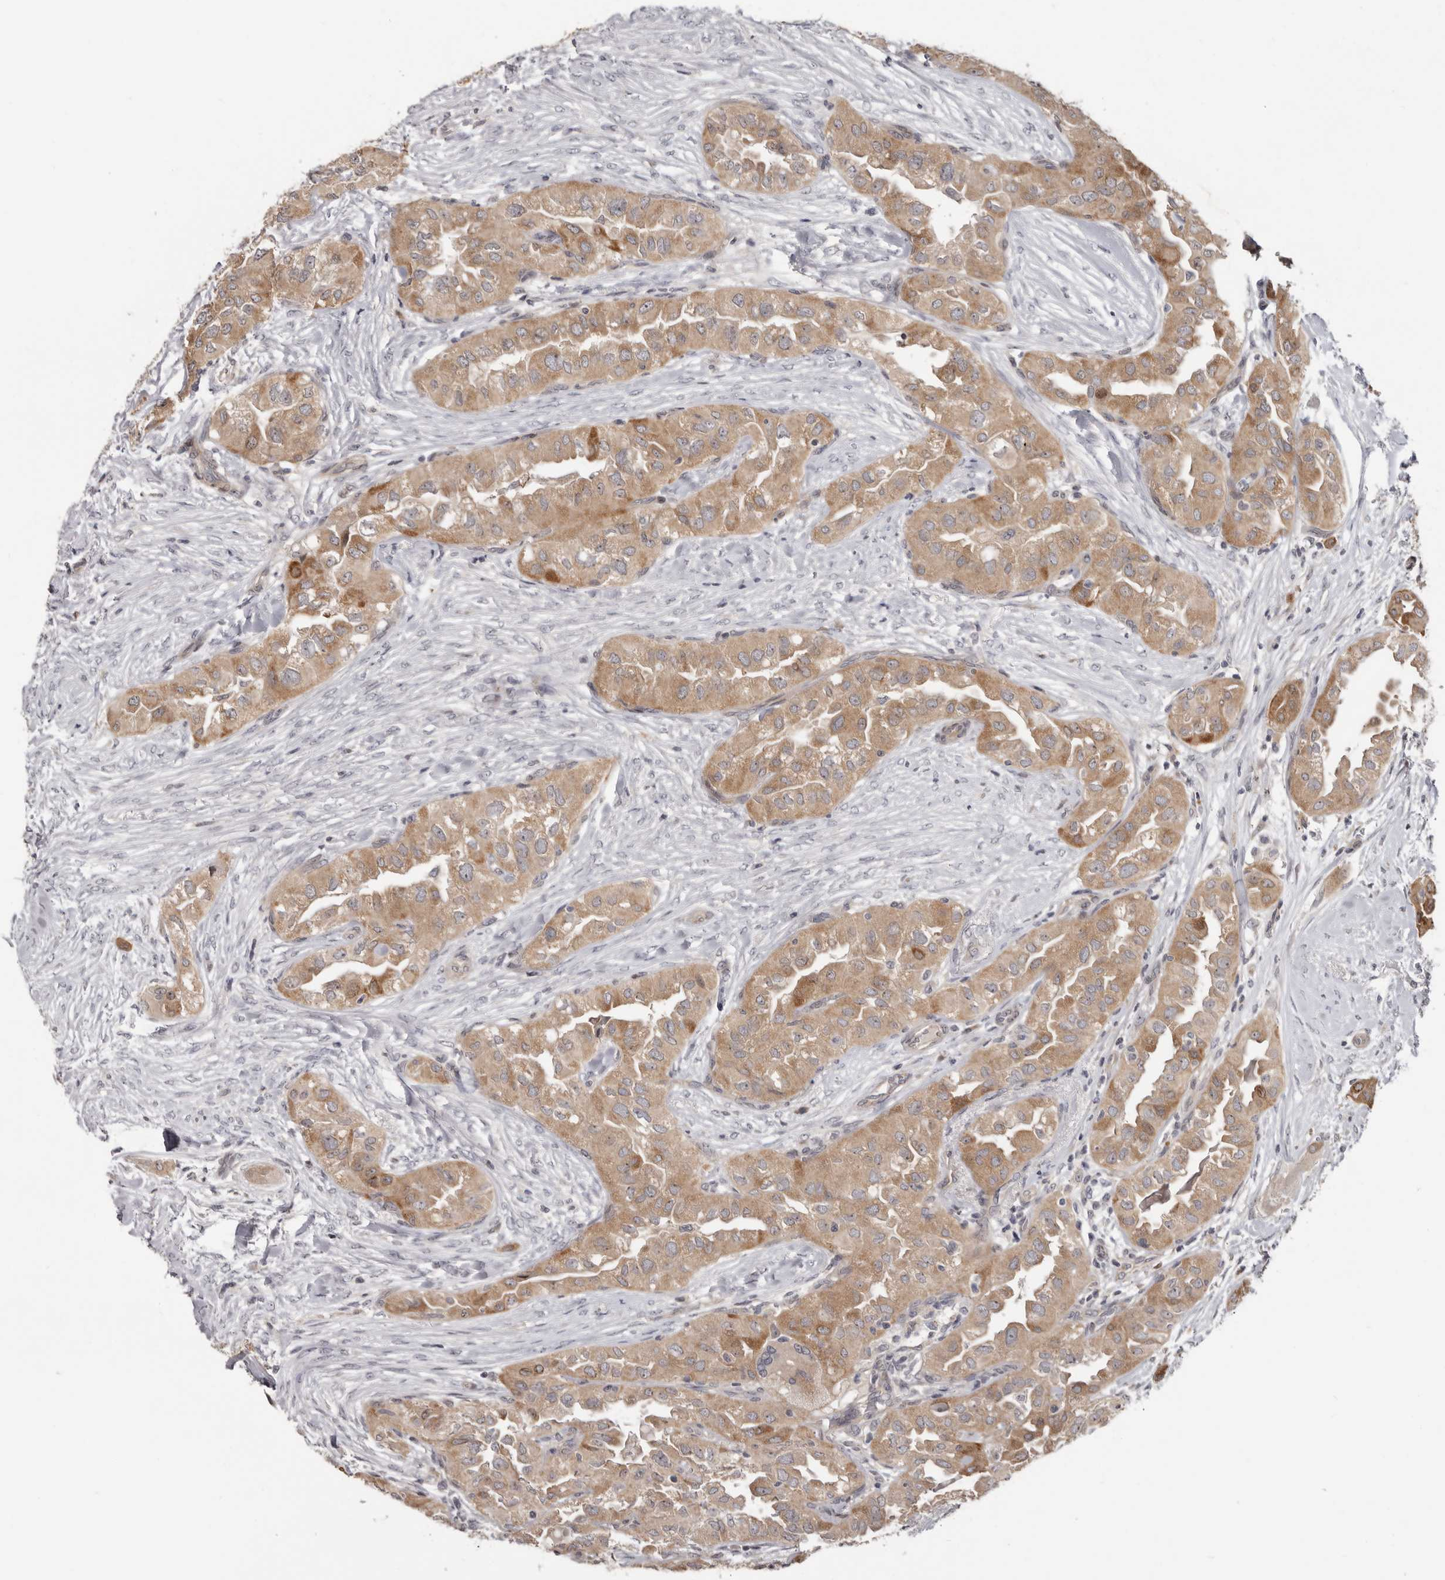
{"staining": {"intensity": "moderate", "quantity": ">75%", "location": "cytoplasmic/membranous"}, "tissue": "thyroid cancer", "cell_type": "Tumor cells", "image_type": "cancer", "snomed": [{"axis": "morphology", "description": "Papillary adenocarcinoma, NOS"}, {"axis": "topography", "description": "Thyroid gland"}], "caption": "Moderate cytoplasmic/membranous protein expression is seen in approximately >75% of tumor cells in thyroid papillary adenocarcinoma.", "gene": "BAD", "patient": {"sex": "female", "age": 59}}